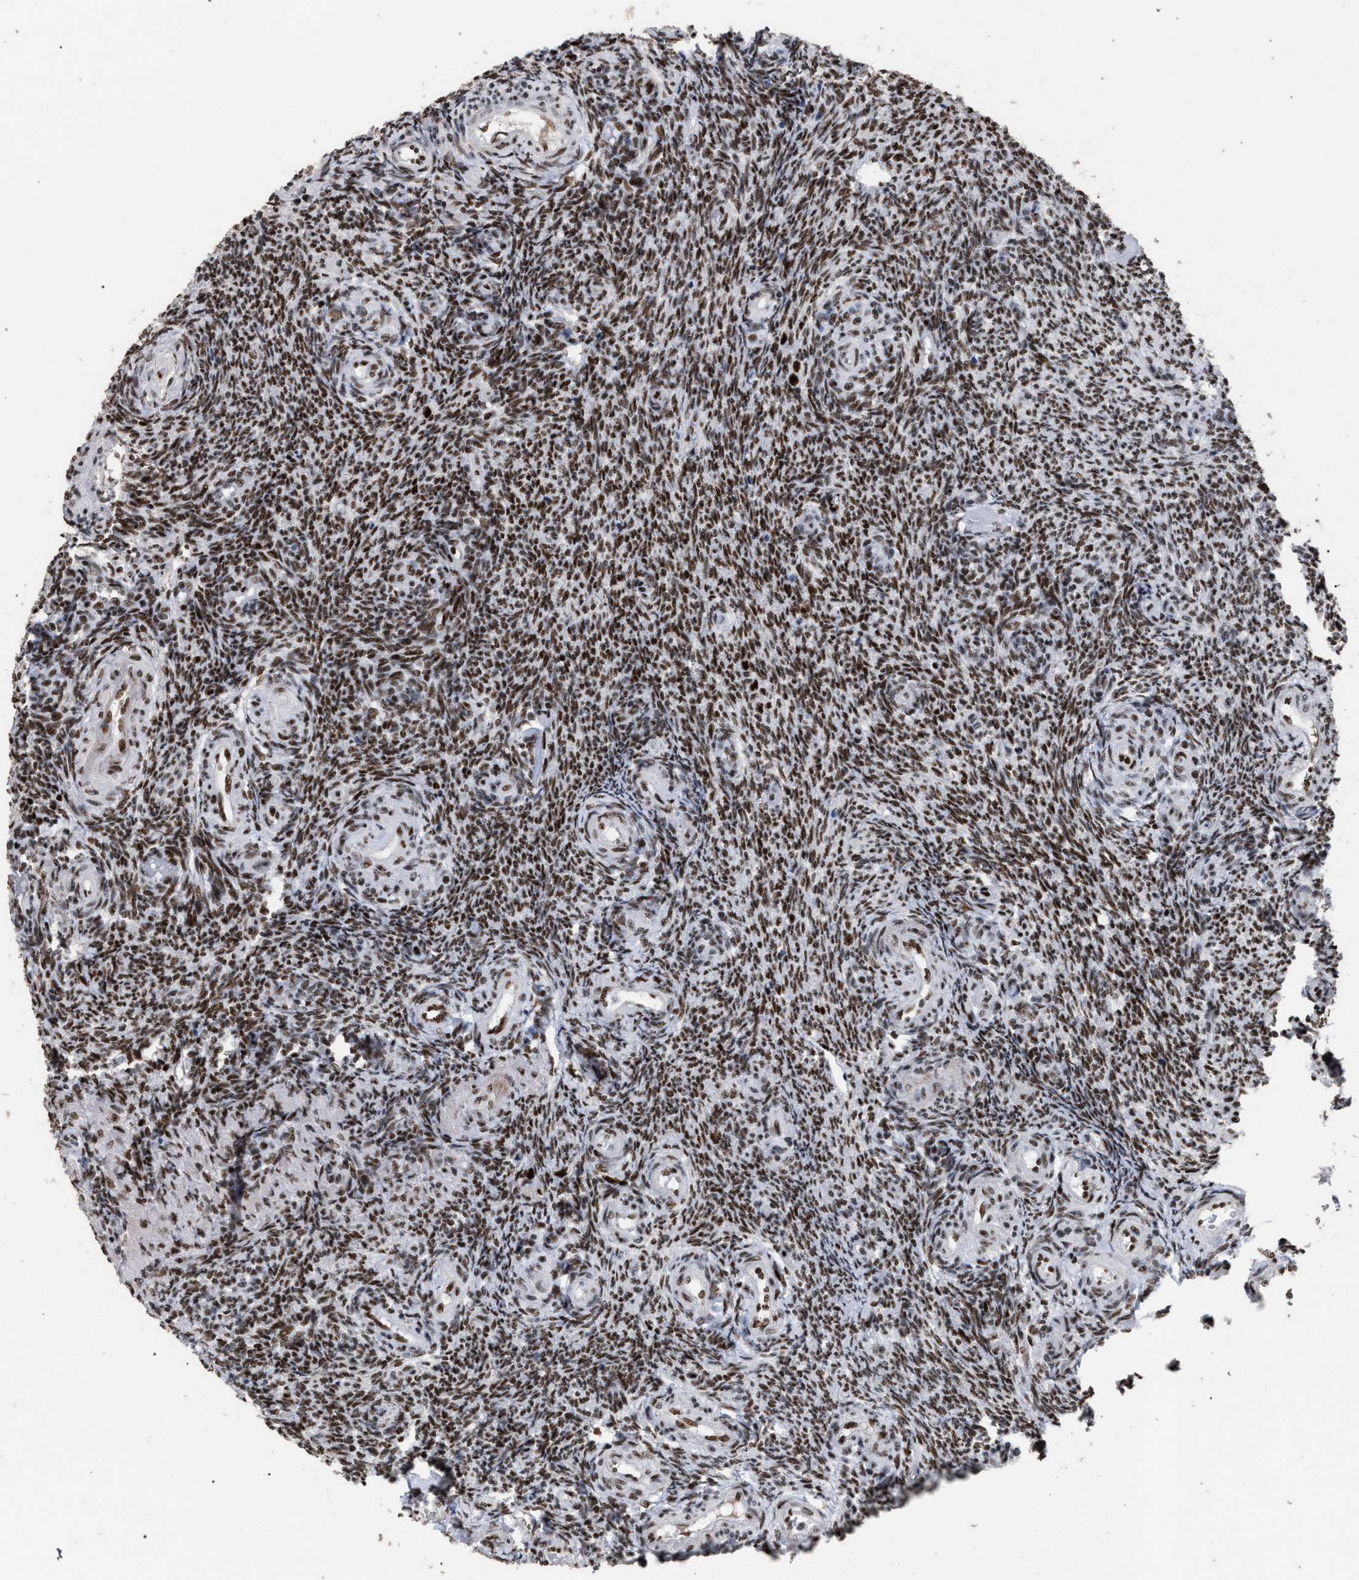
{"staining": {"intensity": "moderate", "quantity": ">75%", "location": "nuclear"}, "tissue": "ovary", "cell_type": "Ovarian stroma cells", "image_type": "normal", "snomed": [{"axis": "morphology", "description": "Normal tissue, NOS"}, {"axis": "topography", "description": "Ovary"}], "caption": "Unremarkable ovary demonstrates moderate nuclear staining in about >75% of ovarian stroma cells, visualized by immunohistochemistry.", "gene": "TP53BP1", "patient": {"sex": "female", "age": 41}}